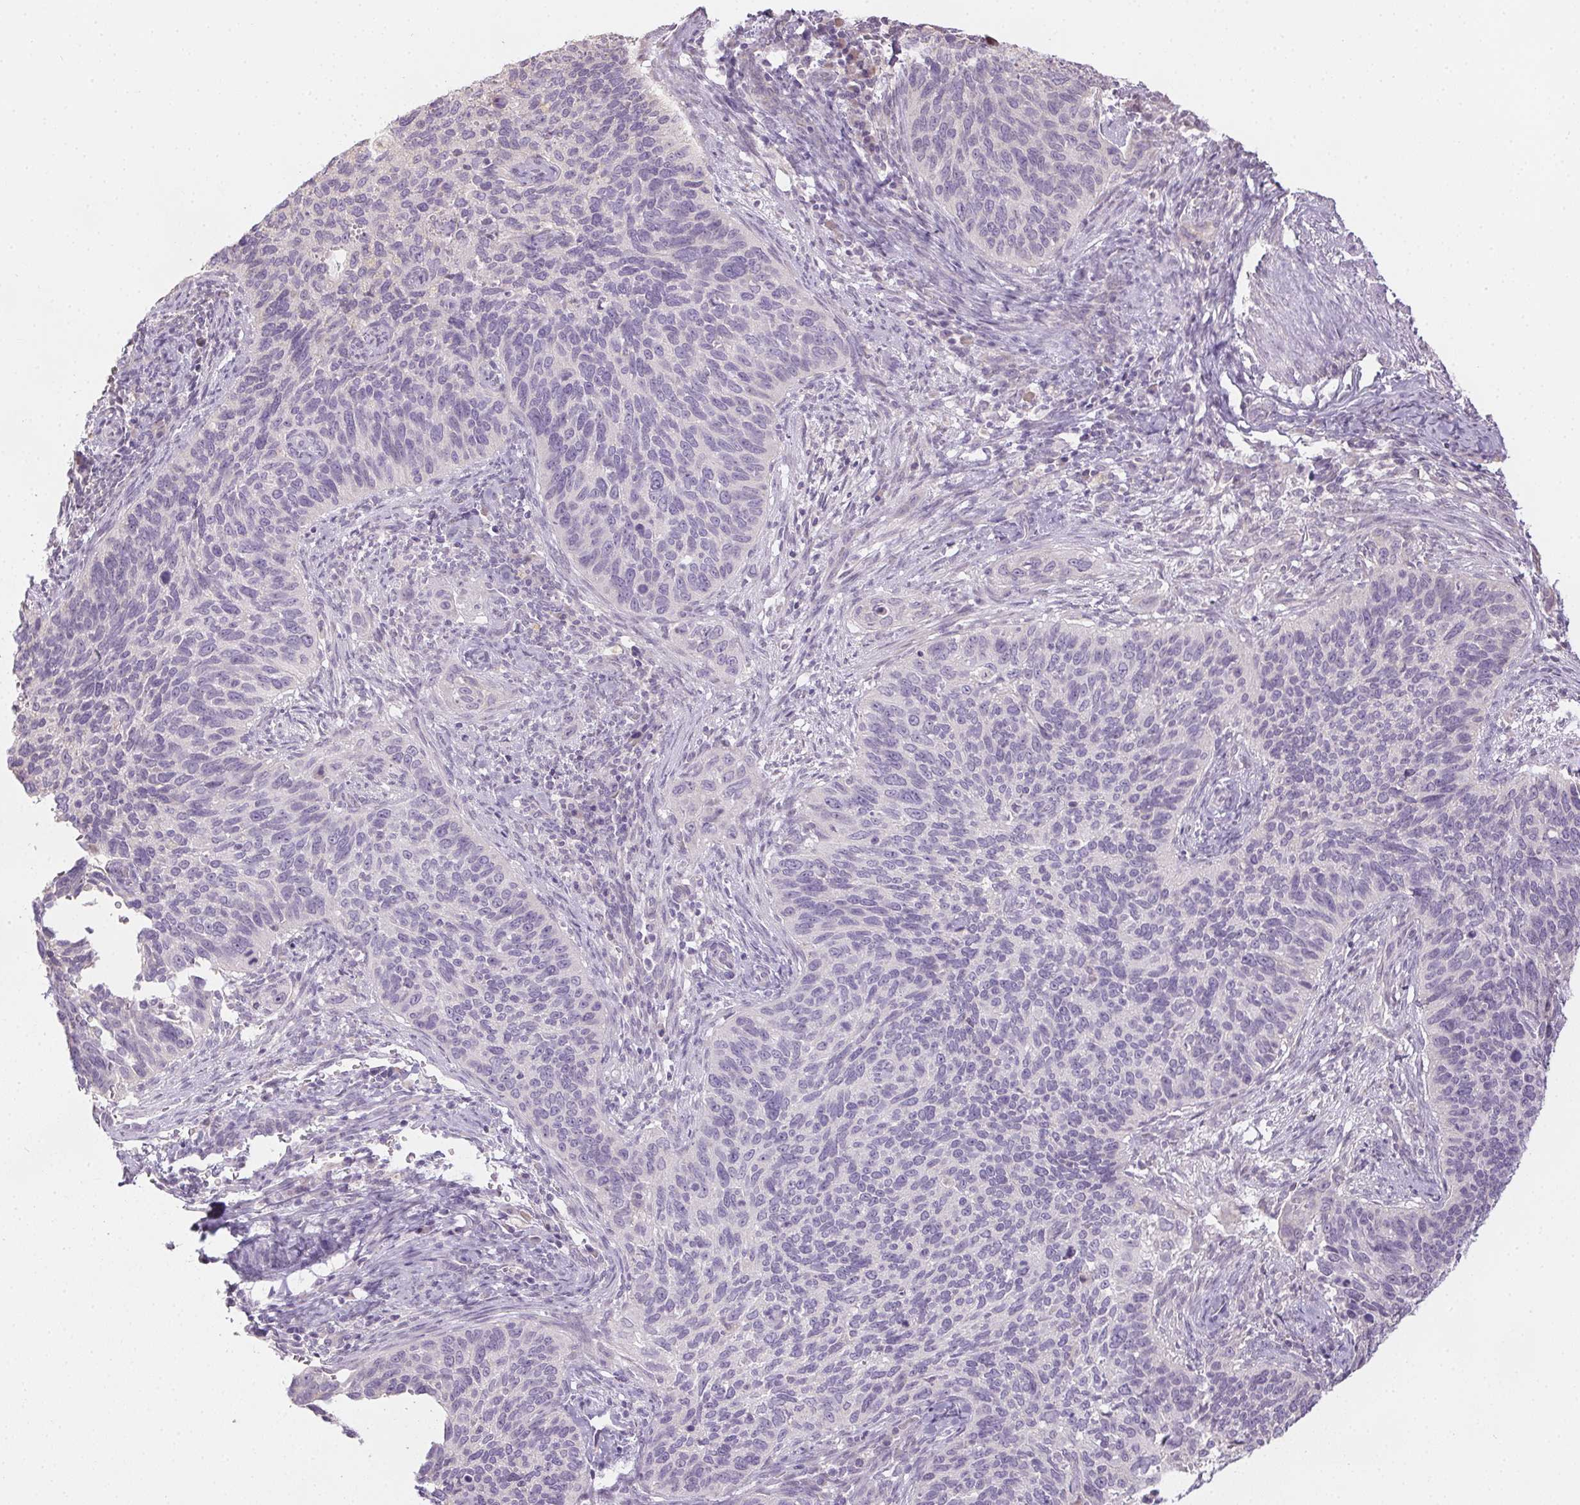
{"staining": {"intensity": "negative", "quantity": "none", "location": "none"}, "tissue": "cervical cancer", "cell_type": "Tumor cells", "image_type": "cancer", "snomed": [{"axis": "morphology", "description": "Squamous cell carcinoma, NOS"}, {"axis": "topography", "description": "Cervix"}], "caption": "This photomicrograph is of cervical cancer (squamous cell carcinoma) stained with immunohistochemistry to label a protein in brown with the nuclei are counter-stained blue. There is no positivity in tumor cells. Nuclei are stained in blue.", "gene": "CTCFL", "patient": {"sex": "female", "age": 51}}